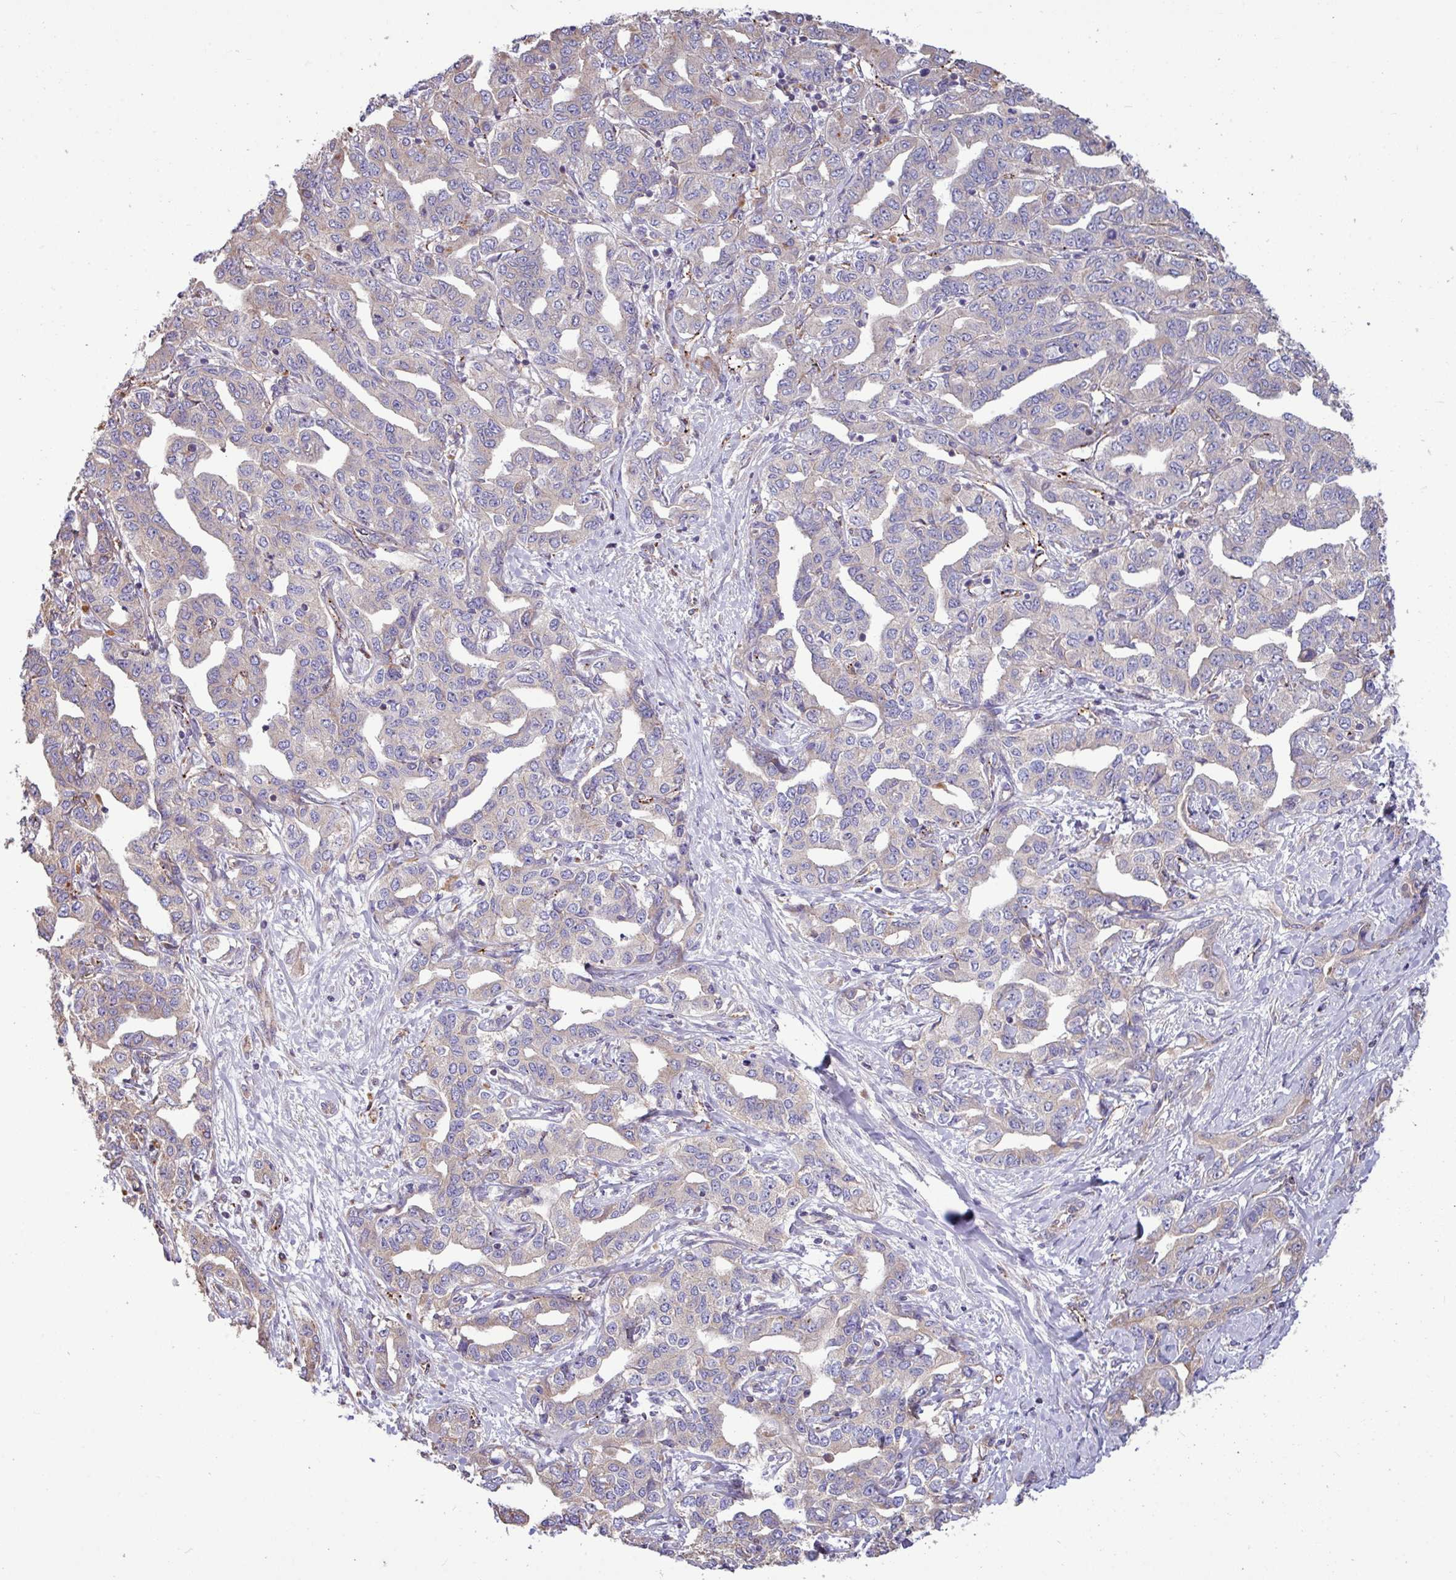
{"staining": {"intensity": "negative", "quantity": "none", "location": "none"}, "tissue": "liver cancer", "cell_type": "Tumor cells", "image_type": "cancer", "snomed": [{"axis": "morphology", "description": "Cholangiocarcinoma"}, {"axis": "topography", "description": "Liver"}], "caption": "Histopathology image shows no significant protein expression in tumor cells of liver cancer (cholangiocarcinoma).", "gene": "PPM1J", "patient": {"sex": "male", "age": 59}}